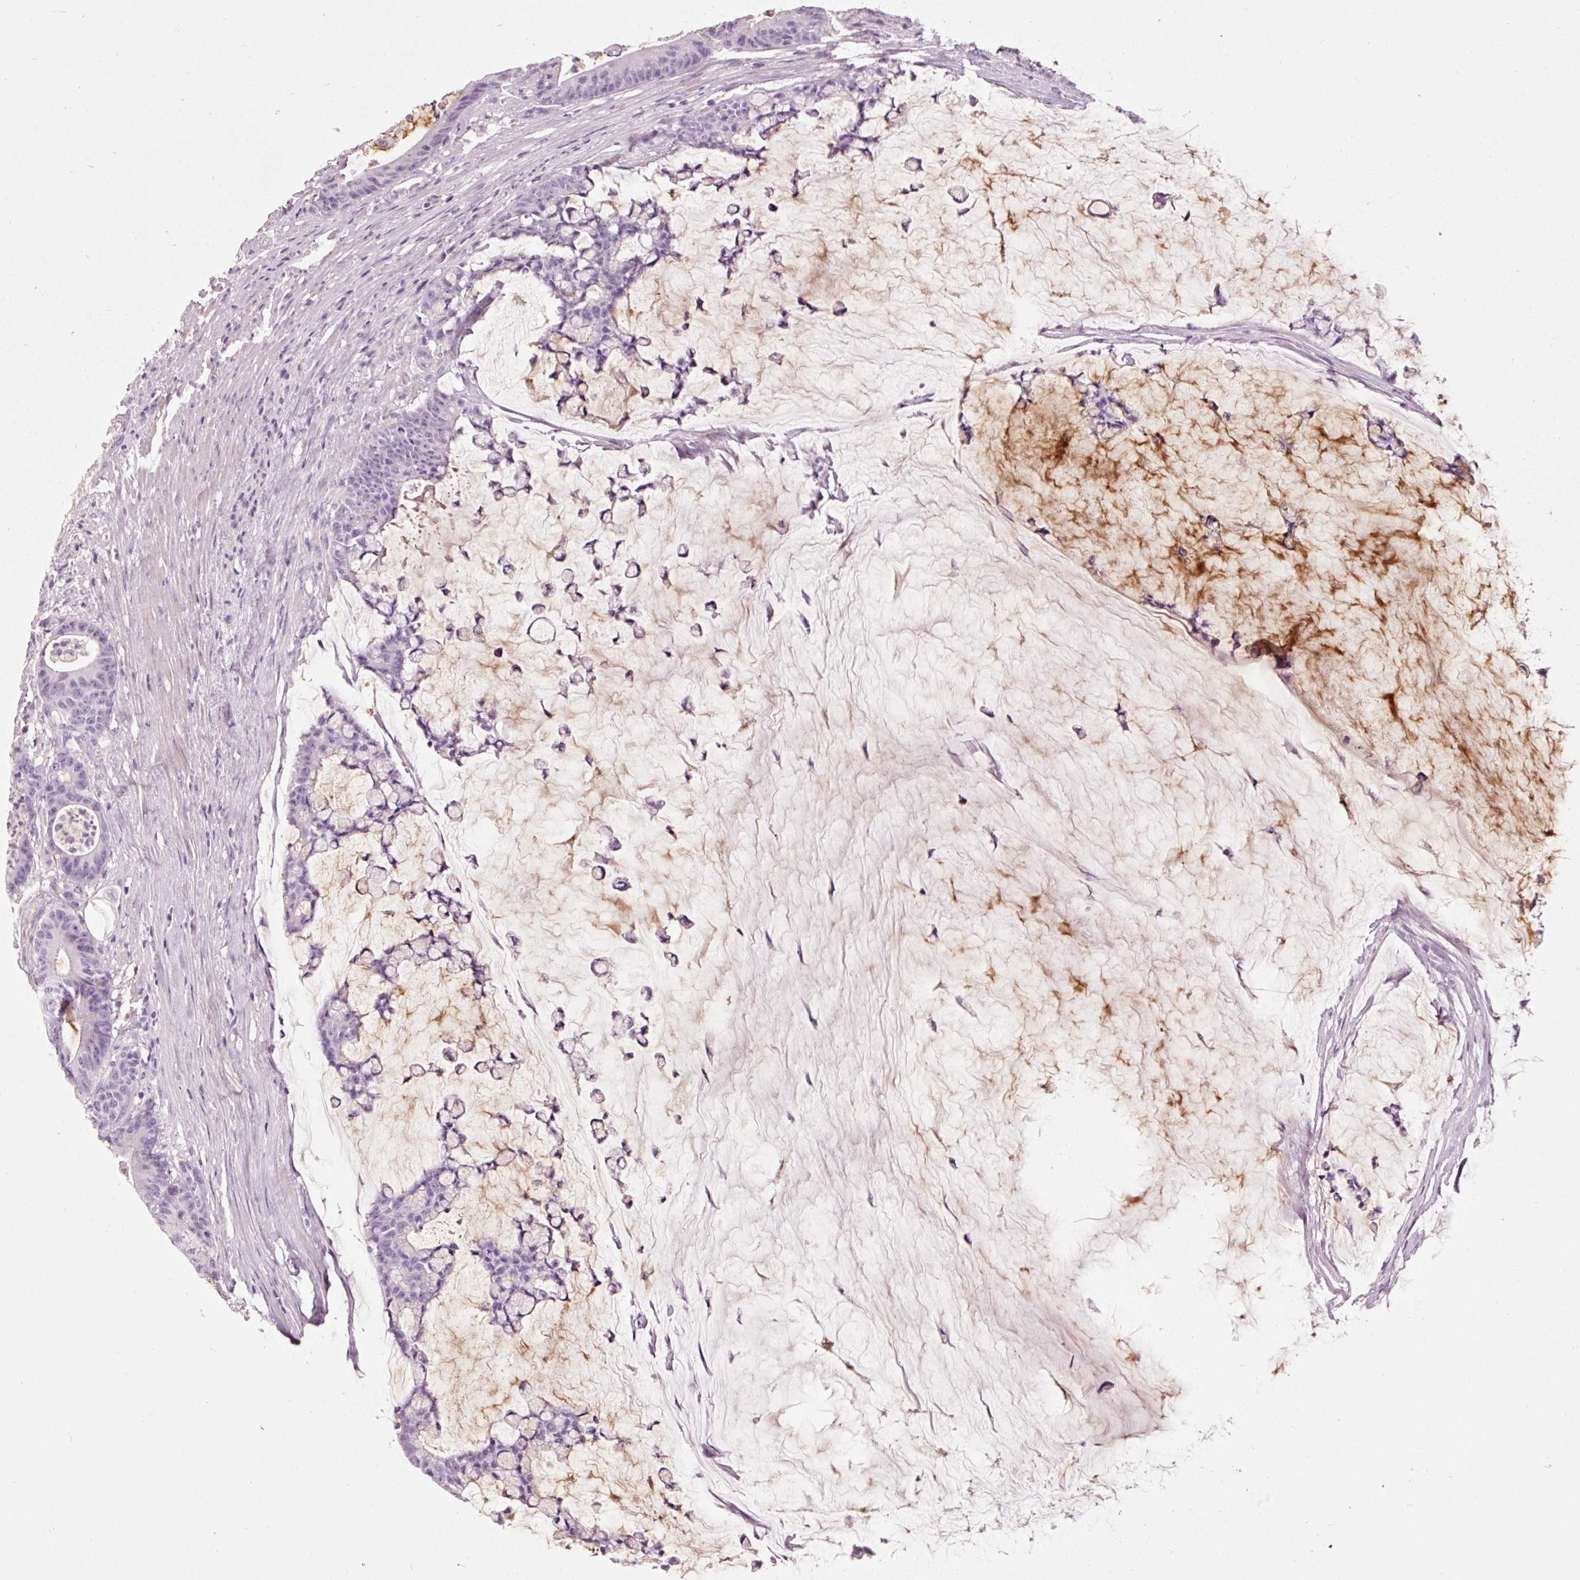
{"staining": {"intensity": "moderate", "quantity": "<25%", "location": "cytoplasmic/membranous"}, "tissue": "colorectal cancer", "cell_type": "Tumor cells", "image_type": "cancer", "snomed": [{"axis": "morphology", "description": "Adenocarcinoma, NOS"}, {"axis": "topography", "description": "Colon"}], "caption": "Approximately <25% of tumor cells in colorectal cancer display moderate cytoplasmic/membranous protein expression as visualized by brown immunohistochemical staining.", "gene": "MUC5AC", "patient": {"sex": "female", "age": 84}}